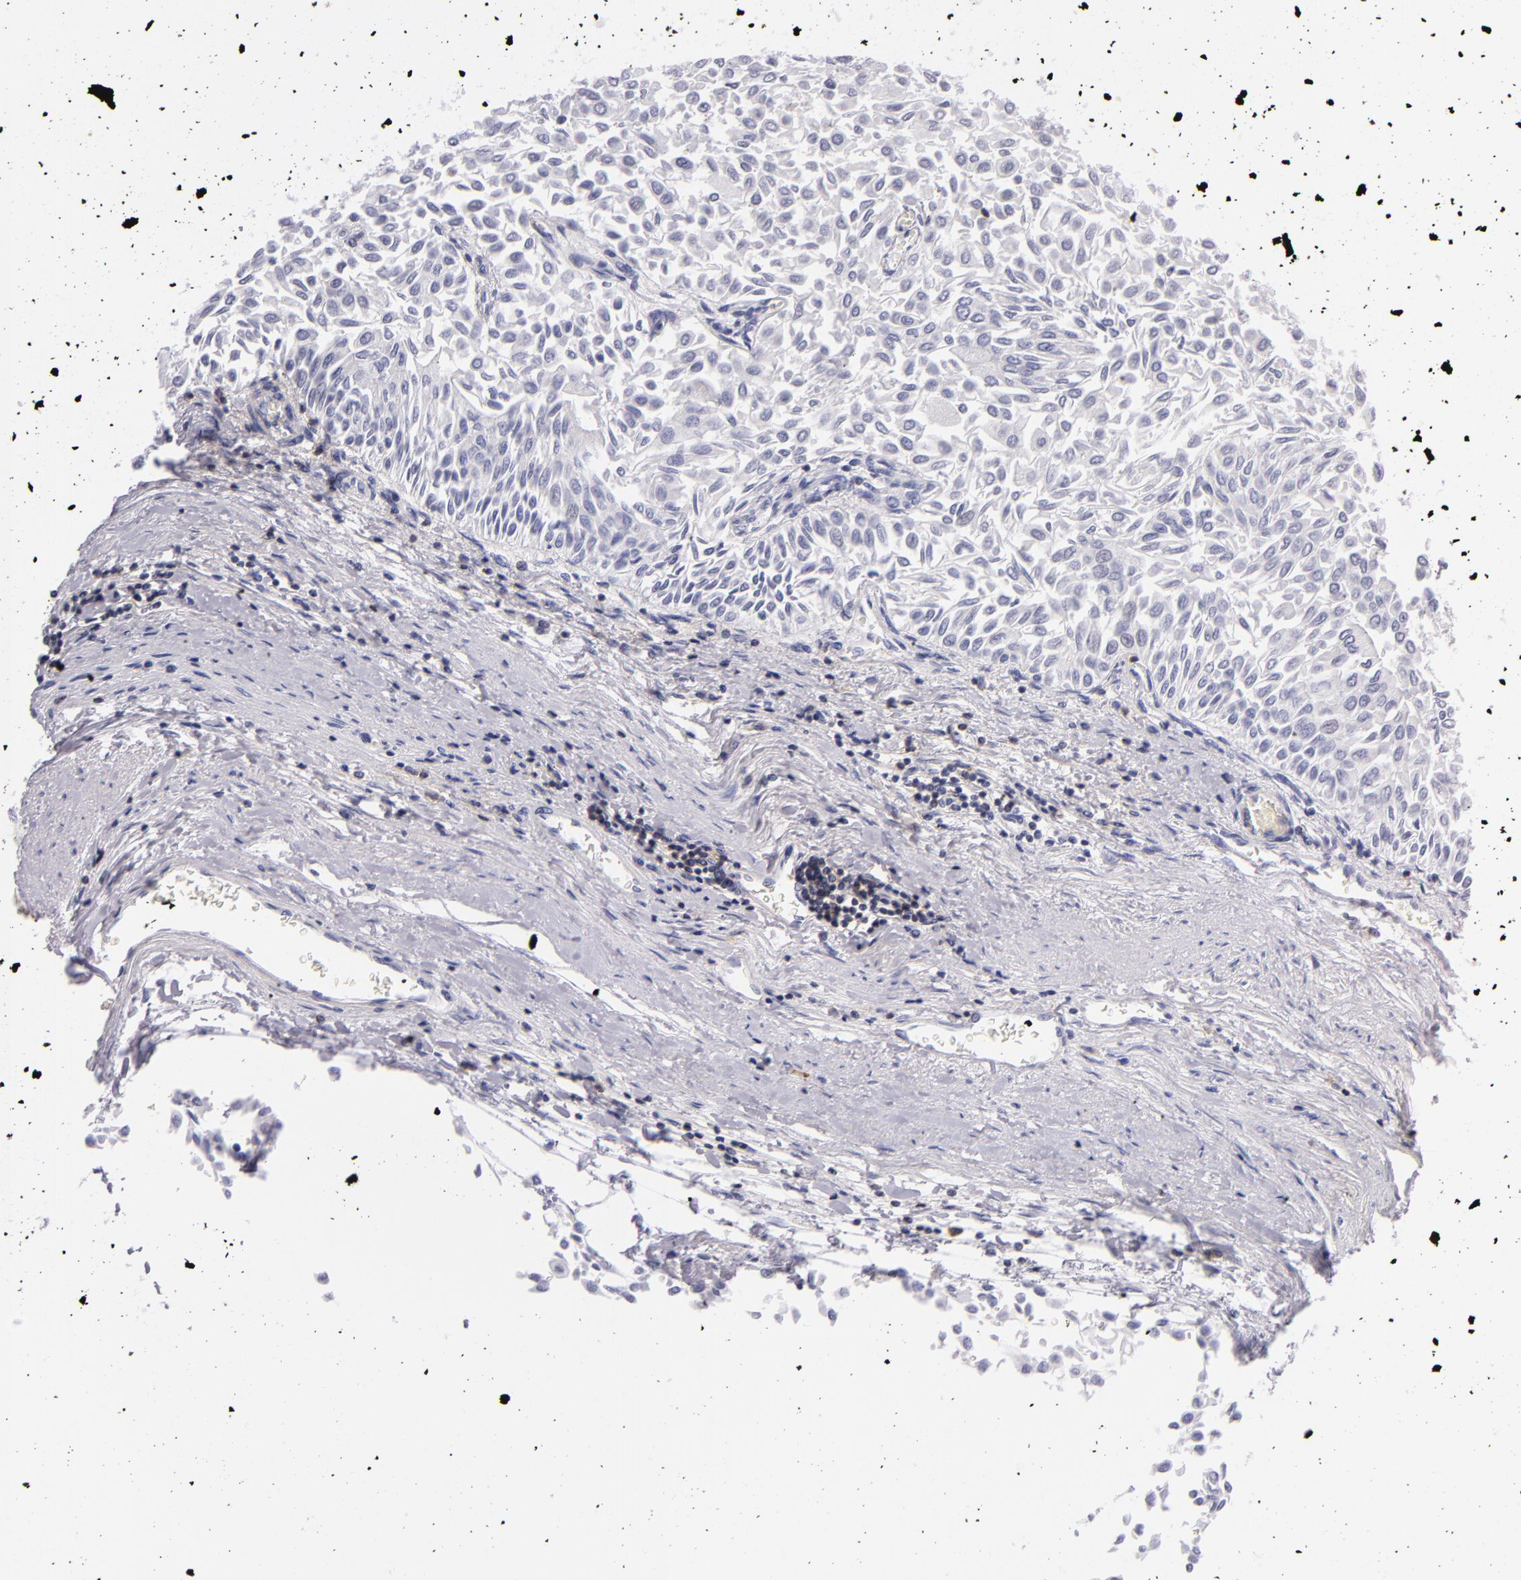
{"staining": {"intensity": "negative", "quantity": "none", "location": "none"}, "tissue": "urothelial cancer", "cell_type": "Tumor cells", "image_type": "cancer", "snomed": [{"axis": "morphology", "description": "Urothelial carcinoma, Low grade"}, {"axis": "topography", "description": "Urinary bladder"}], "caption": "This is an IHC histopathology image of urothelial cancer. There is no expression in tumor cells.", "gene": "CD48", "patient": {"sex": "male", "age": 64}}